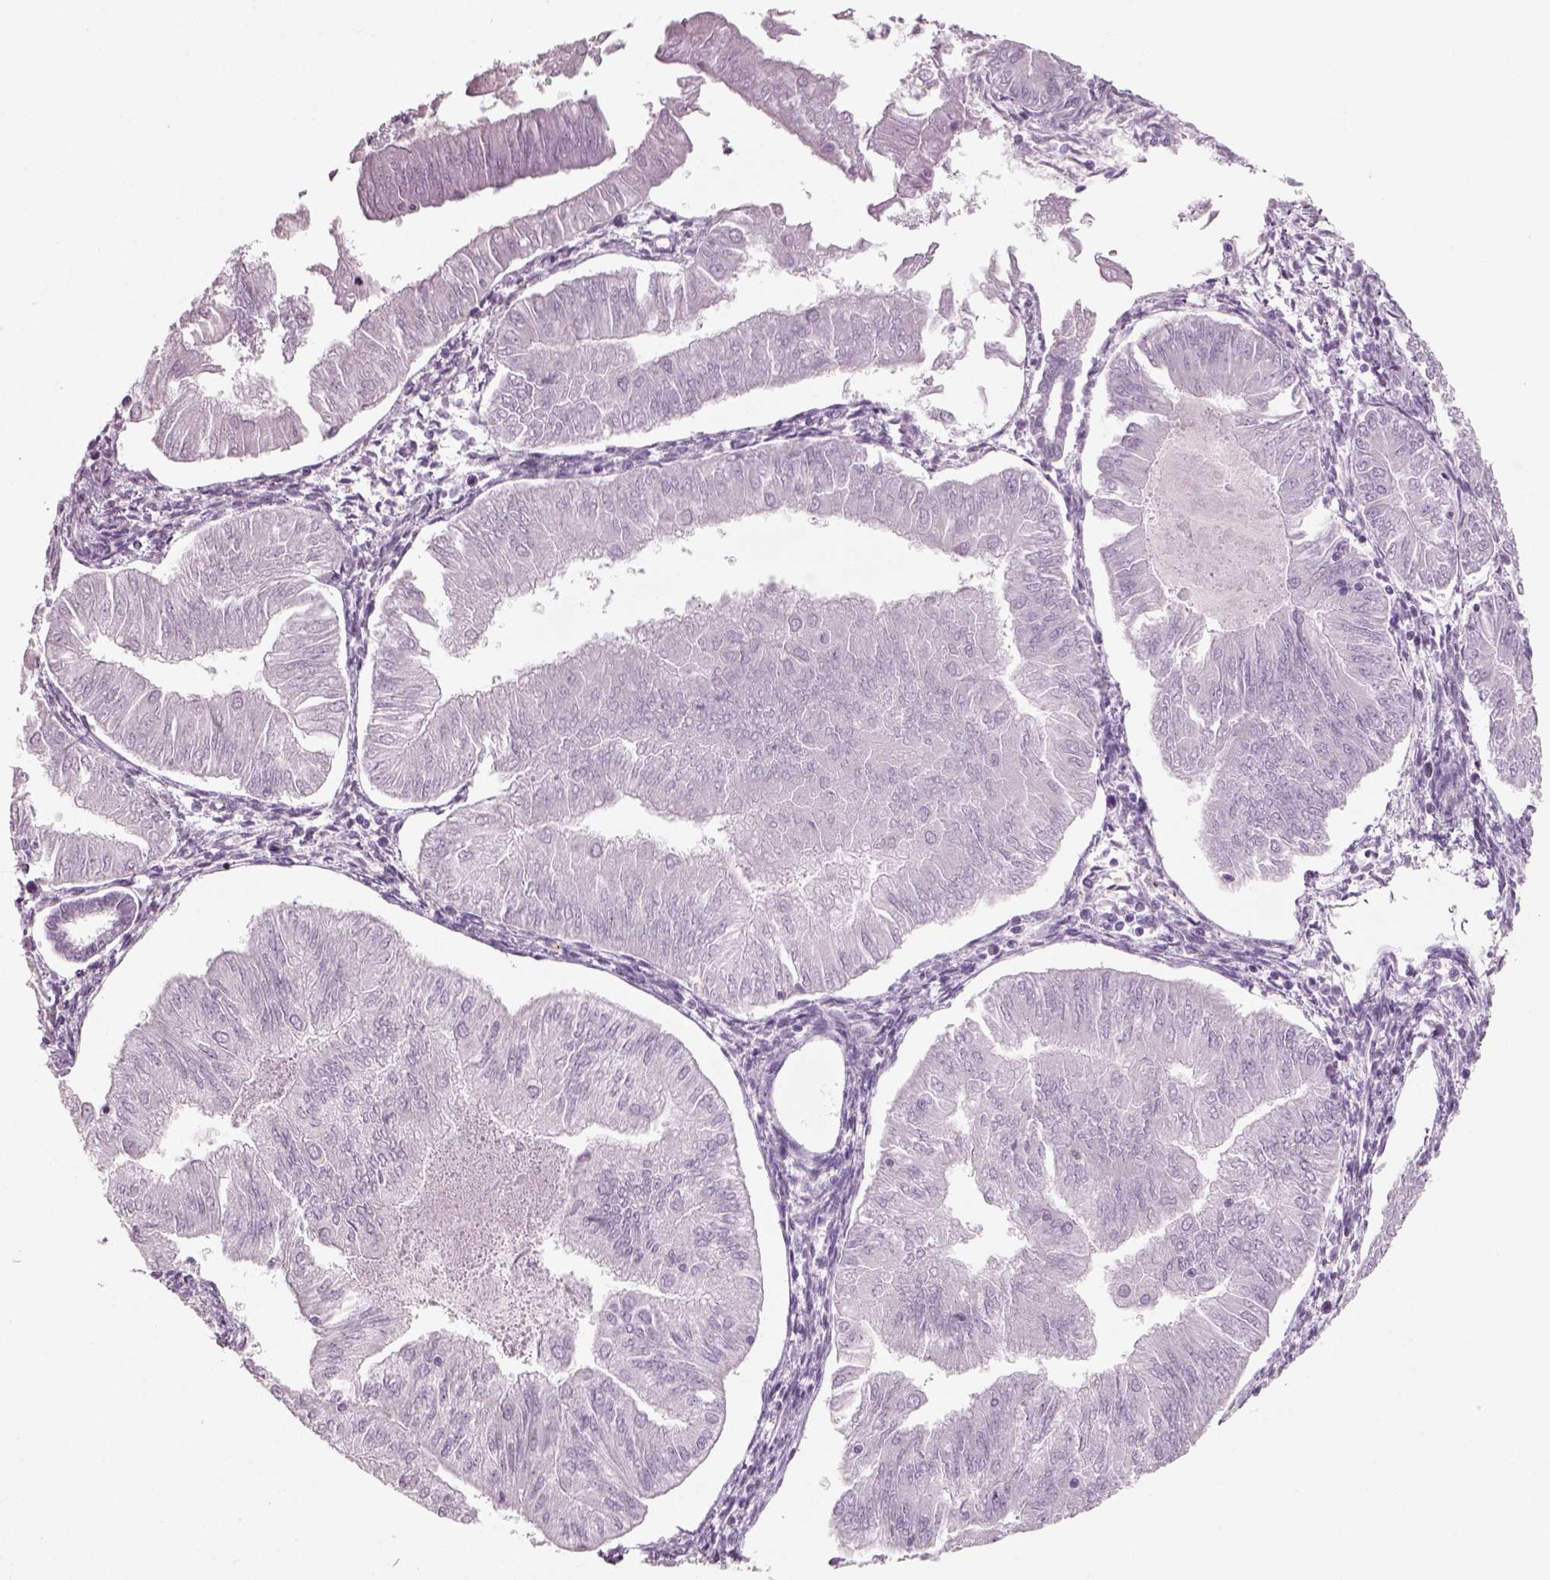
{"staining": {"intensity": "negative", "quantity": "none", "location": "none"}, "tissue": "endometrial cancer", "cell_type": "Tumor cells", "image_type": "cancer", "snomed": [{"axis": "morphology", "description": "Adenocarcinoma, NOS"}, {"axis": "topography", "description": "Endometrium"}], "caption": "Immunohistochemistry of human adenocarcinoma (endometrial) shows no positivity in tumor cells.", "gene": "SLC6A2", "patient": {"sex": "female", "age": 53}}